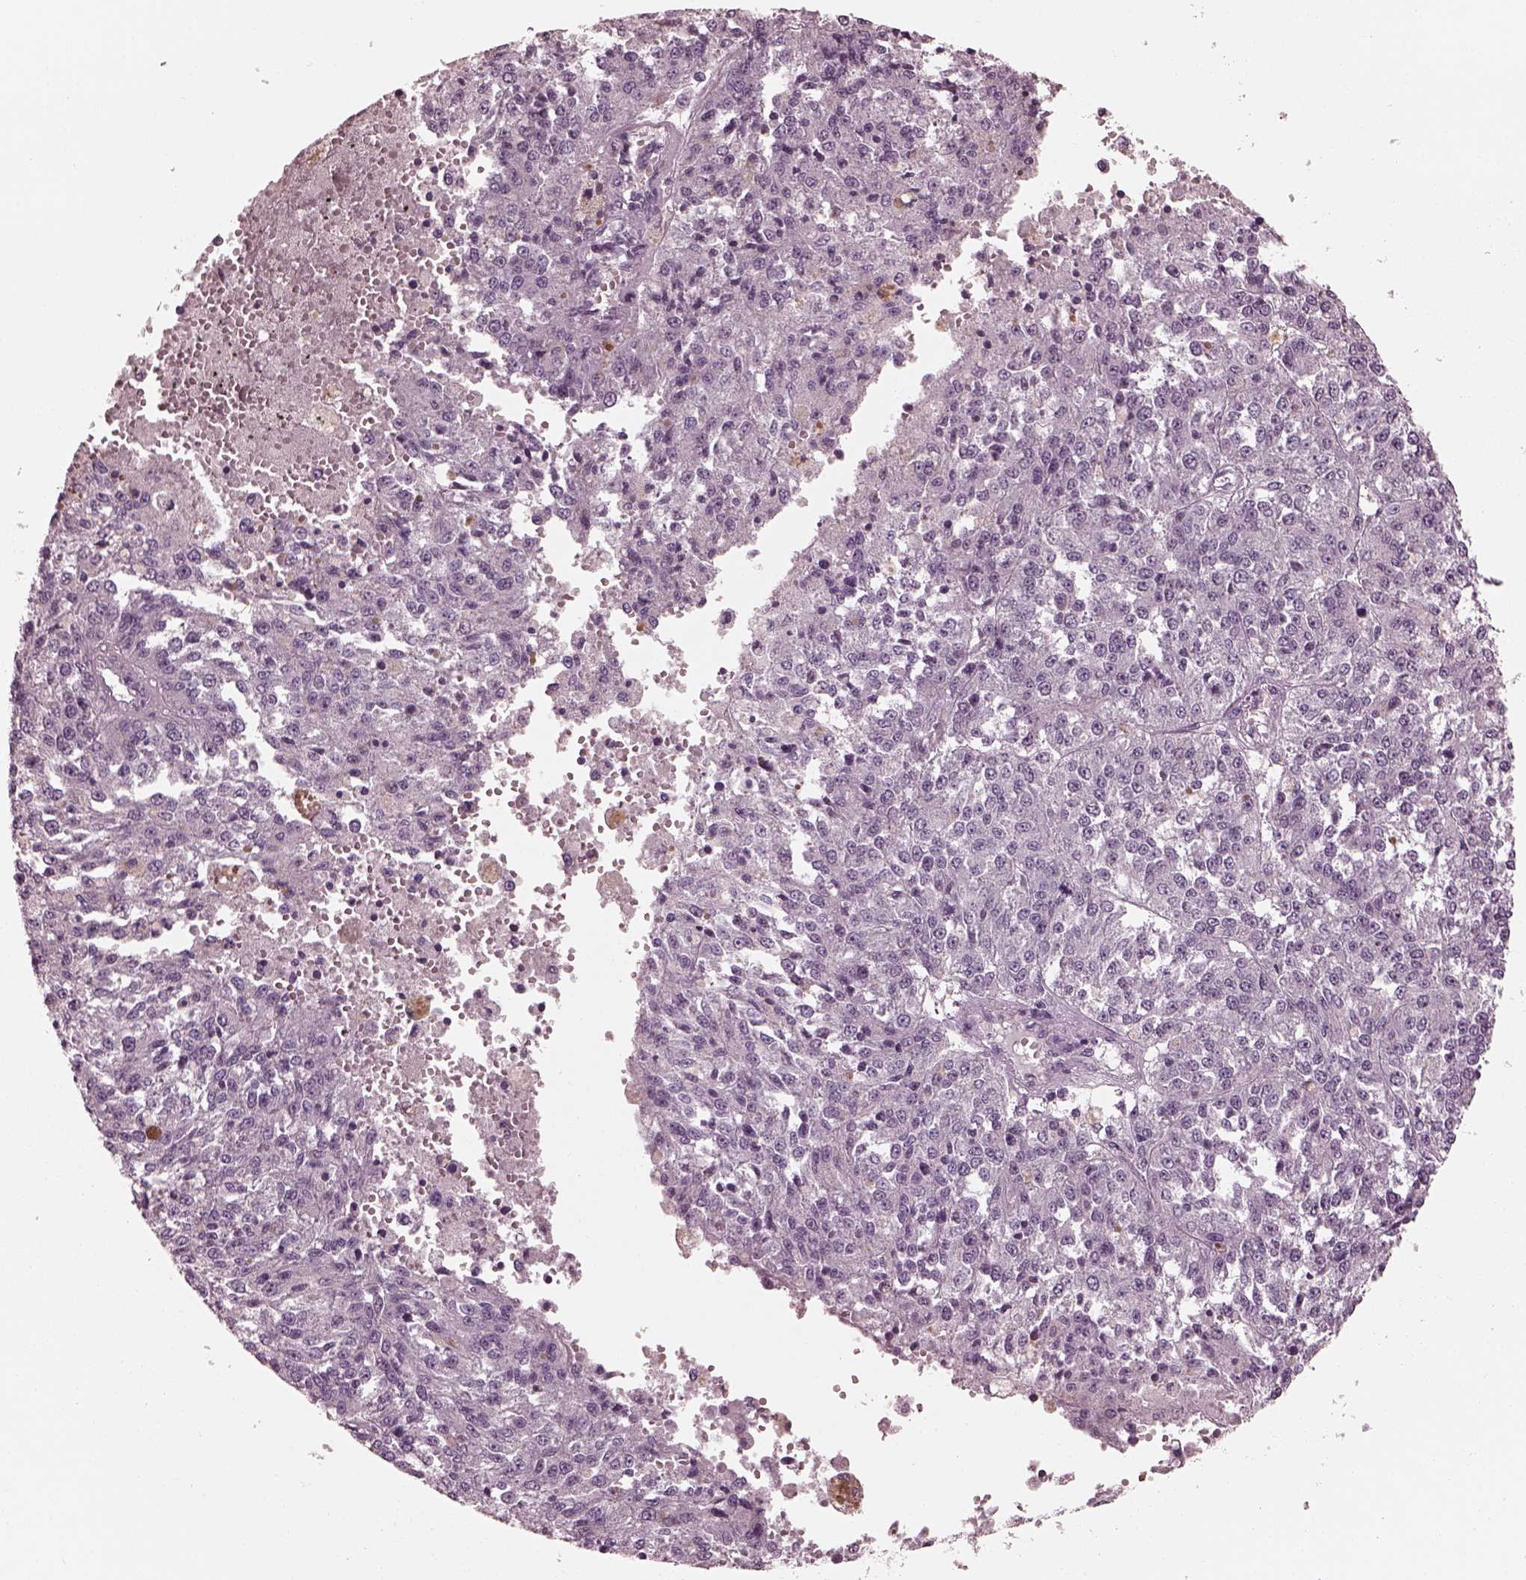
{"staining": {"intensity": "negative", "quantity": "none", "location": "none"}, "tissue": "melanoma", "cell_type": "Tumor cells", "image_type": "cancer", "snomed": [{"axis": "morphology", "description": "Malignant melanoma, Metastatic site"}, {"axis": "topography", "description": "Lymph node"}], "caption": "Image shows no protein positivity in tumor cells of melanoma tissue.", "gene": "EIF4E1B", "patient": {"sex": "female", "age": 64}}